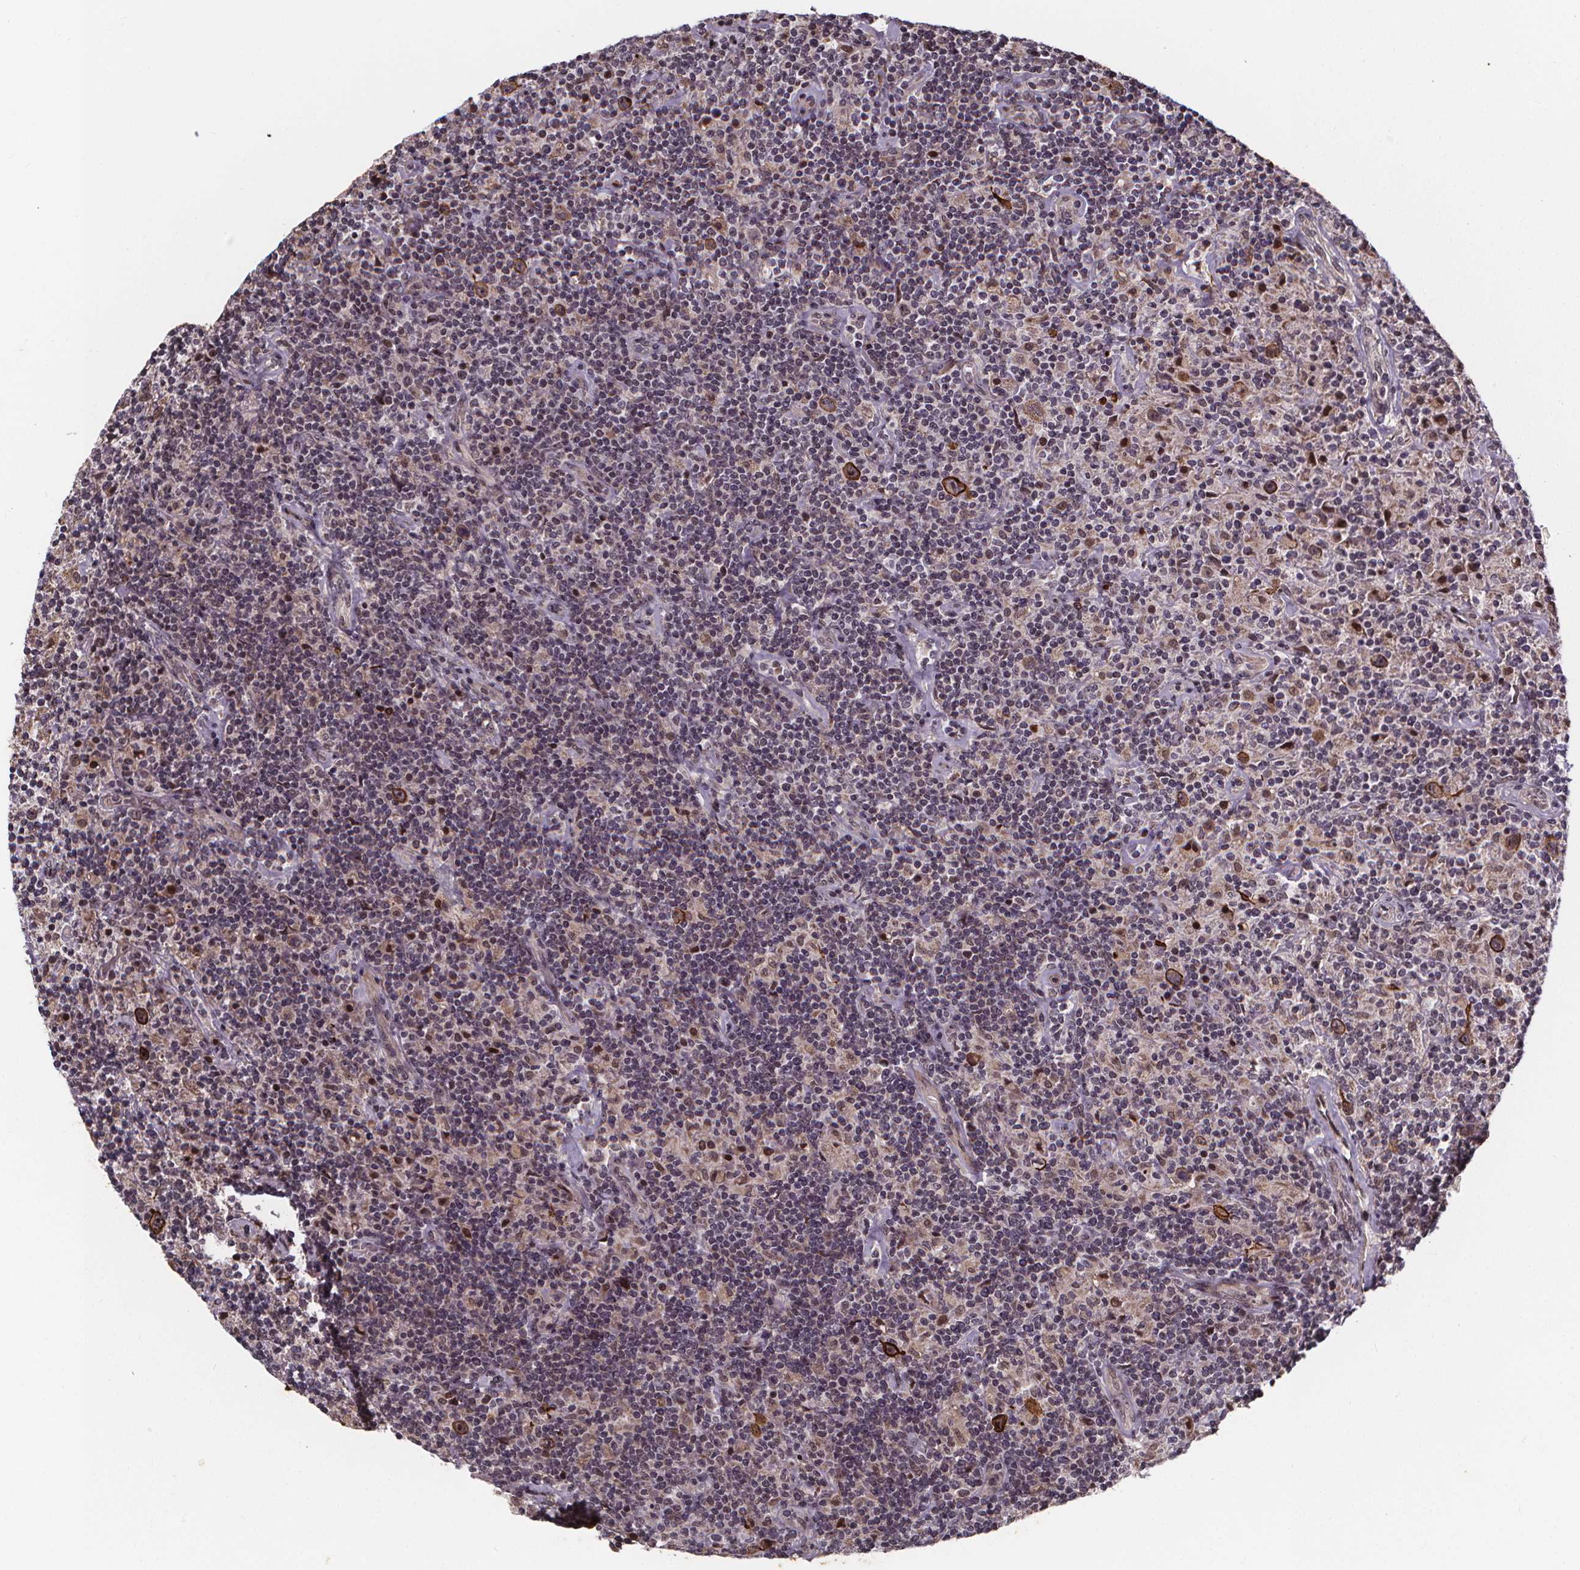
{"staining": {"intensity": "moderate", "quantity": ">75%", "location": "cytoplasmic/membranous"}, "tissue": "lymphoma", "cell_type": "Tumor cells", "image_type": "cancer", "snomed": [{"axis": "morphology", "description": "Hodgkin's disease, NOS"}, {"axis": "topography", "description": "Lymph node"}], "caption": "Hodgkin's disease stained with DAB (3,3'-diaminobenzidine) IHC shows medium levels of moderate cytoplasmic/membranous positivity in approximately >75% of tumor cells.", "gene": "DDIT3", "patient": {"sex": "male", "age": 70}}